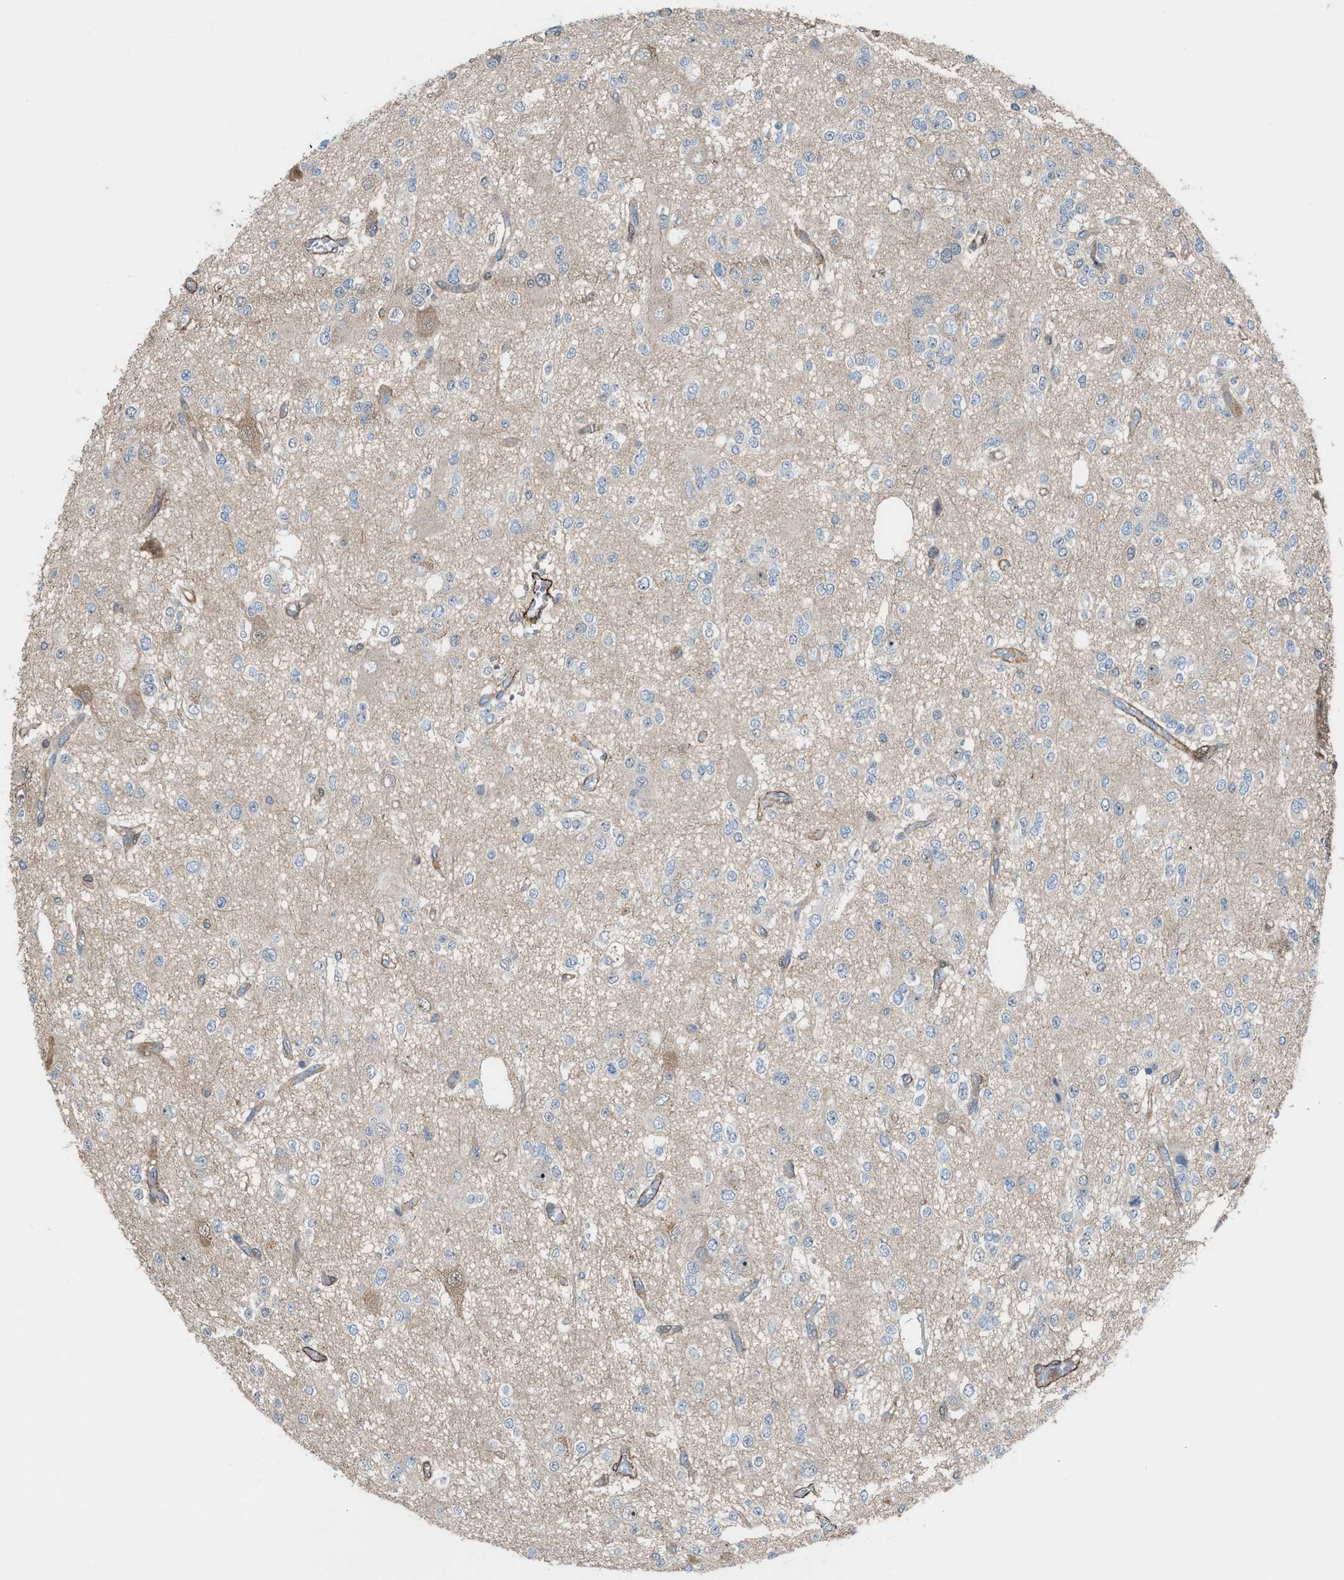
{"staining": {"intensity": "negative", "quantity": "none", "location": "none"}, "tissue": "glioma", "cell_type": "Tumor cells", "image_type": "cancer", "snomed": [{"axis": "morphology", "description": "Glioma, malignant, Low grade"}, {"axis": "topography", "description": "Brain"}], "caption": "DAB (3,3'-diaminobenzidine) immunohistochemical staining of malignant glioma (low-grade) shows no significant positivity in tumor cells.", "gene": "NQO2", "patient": {"sex": "male", "age": 38}}